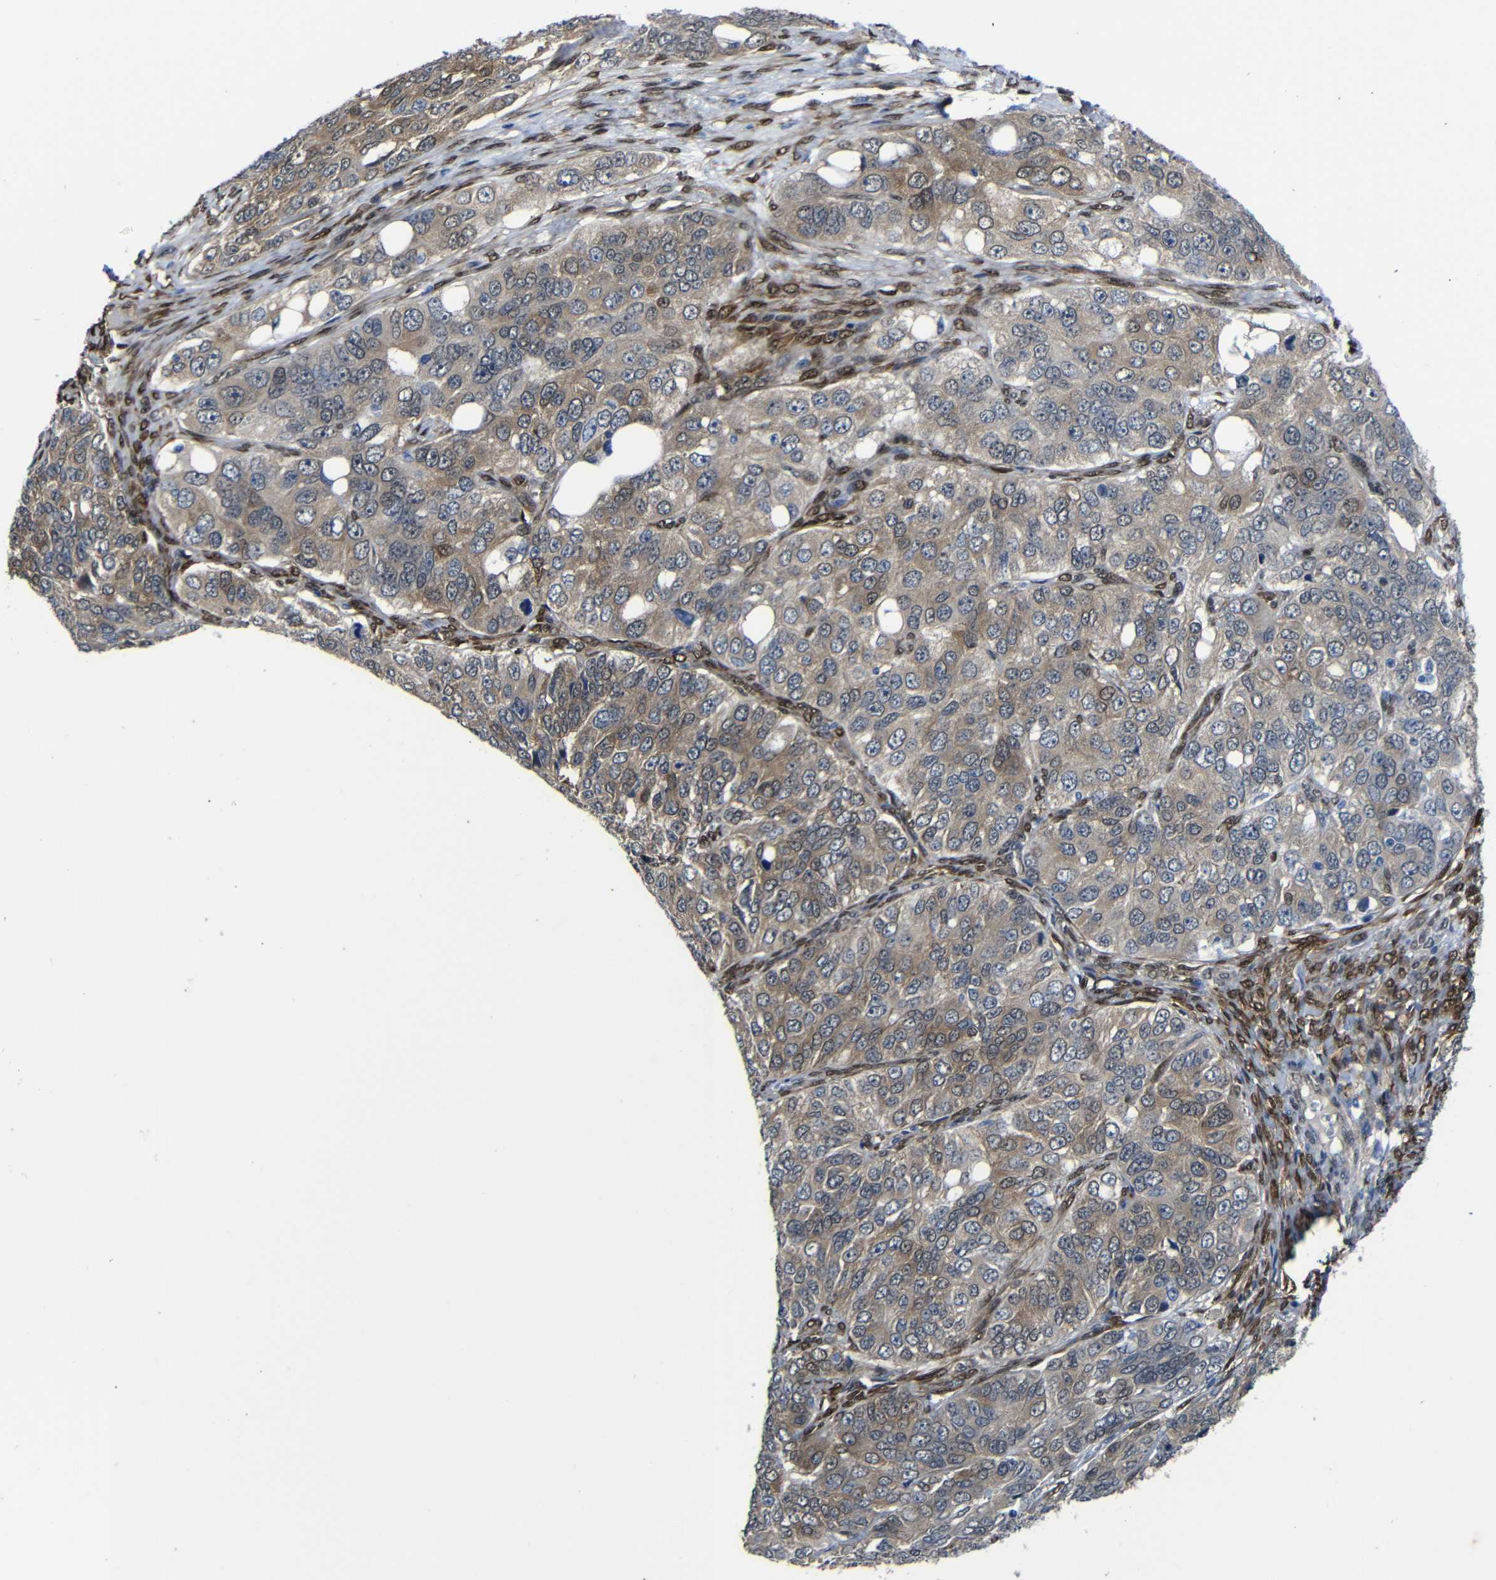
{"staining": {"intensity": "weak", "quantity": ">75%", "location": "cytoplasmic/membranous"}, "tissue": "ovarian cancer", "cell_type": "Tumor cells", "image_type": "cancer", "snomed": [{"axis": "morphology", "description": "Carcinoma, endometroid"}, {"axis": "topography", "description": "Ovary"}], "caption": "This is a photomicrograph of immunohistochemistry staining of ovarian cancer (endometroid carcinoma), which shows weak expression in the cytoplasmic/membranous of tumor cells.", "gene": "YAP1", "patient": {"sex": "female", "age": 51}}